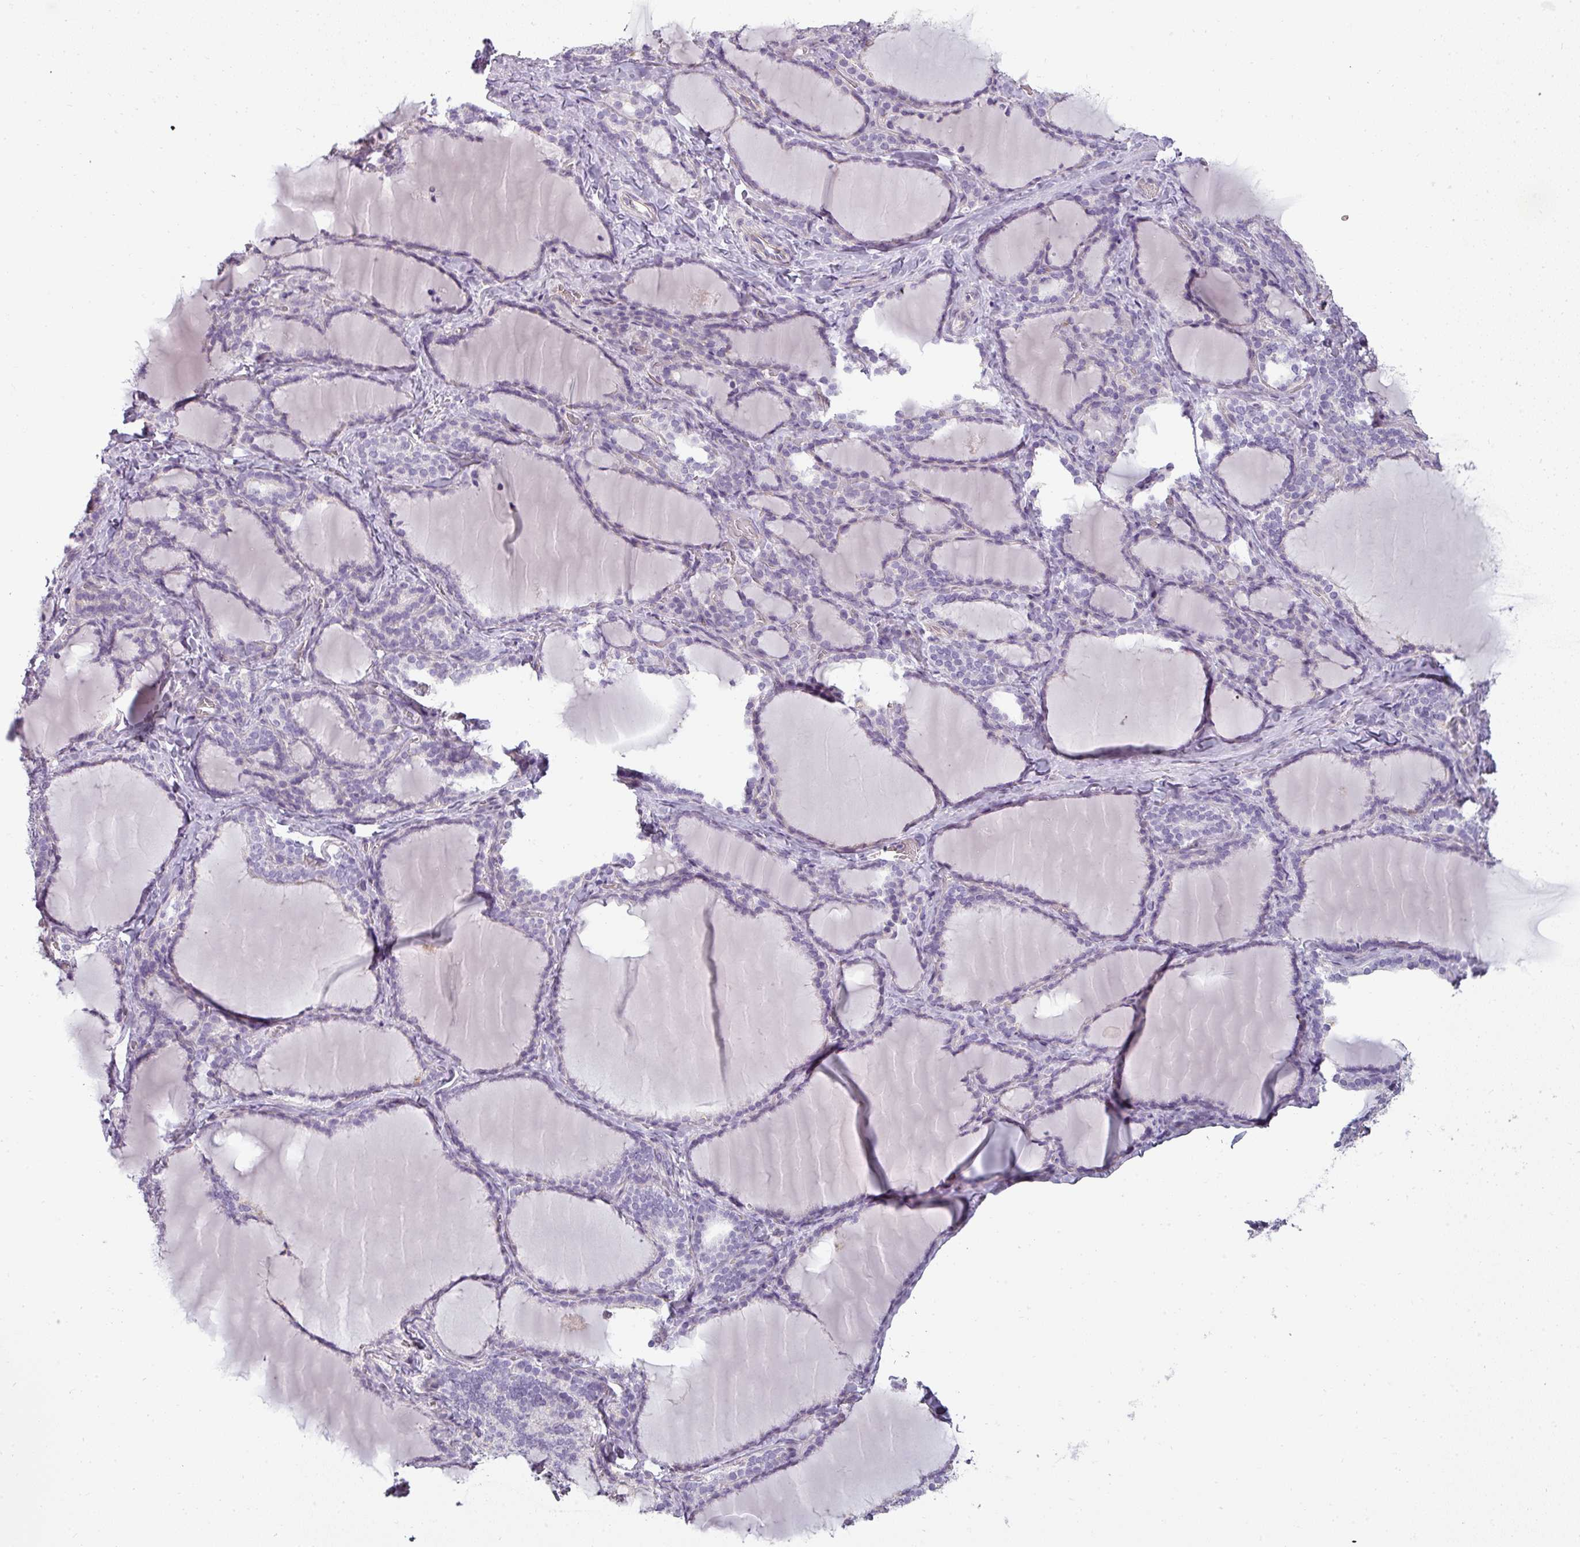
{"staining": {"intensity": "negative", "quantity": "none", "location": "none"}, "tissue": "thyroid gland", "cell_type": "Glandular cells", "image_type": "normal", "snomed": [{"axis": "morphology", "description": "Normal tissue, NOS"}, {"axis": "topography", "description": "Thyroid gland"}], "caption": "High power microscopy micrograph of an IHC micrograph of unremarkable thyroid gland, revealing no significant staining in glandular cells.", "gene": "ASB1", "patient": {"sex": "female", "age": 31}}